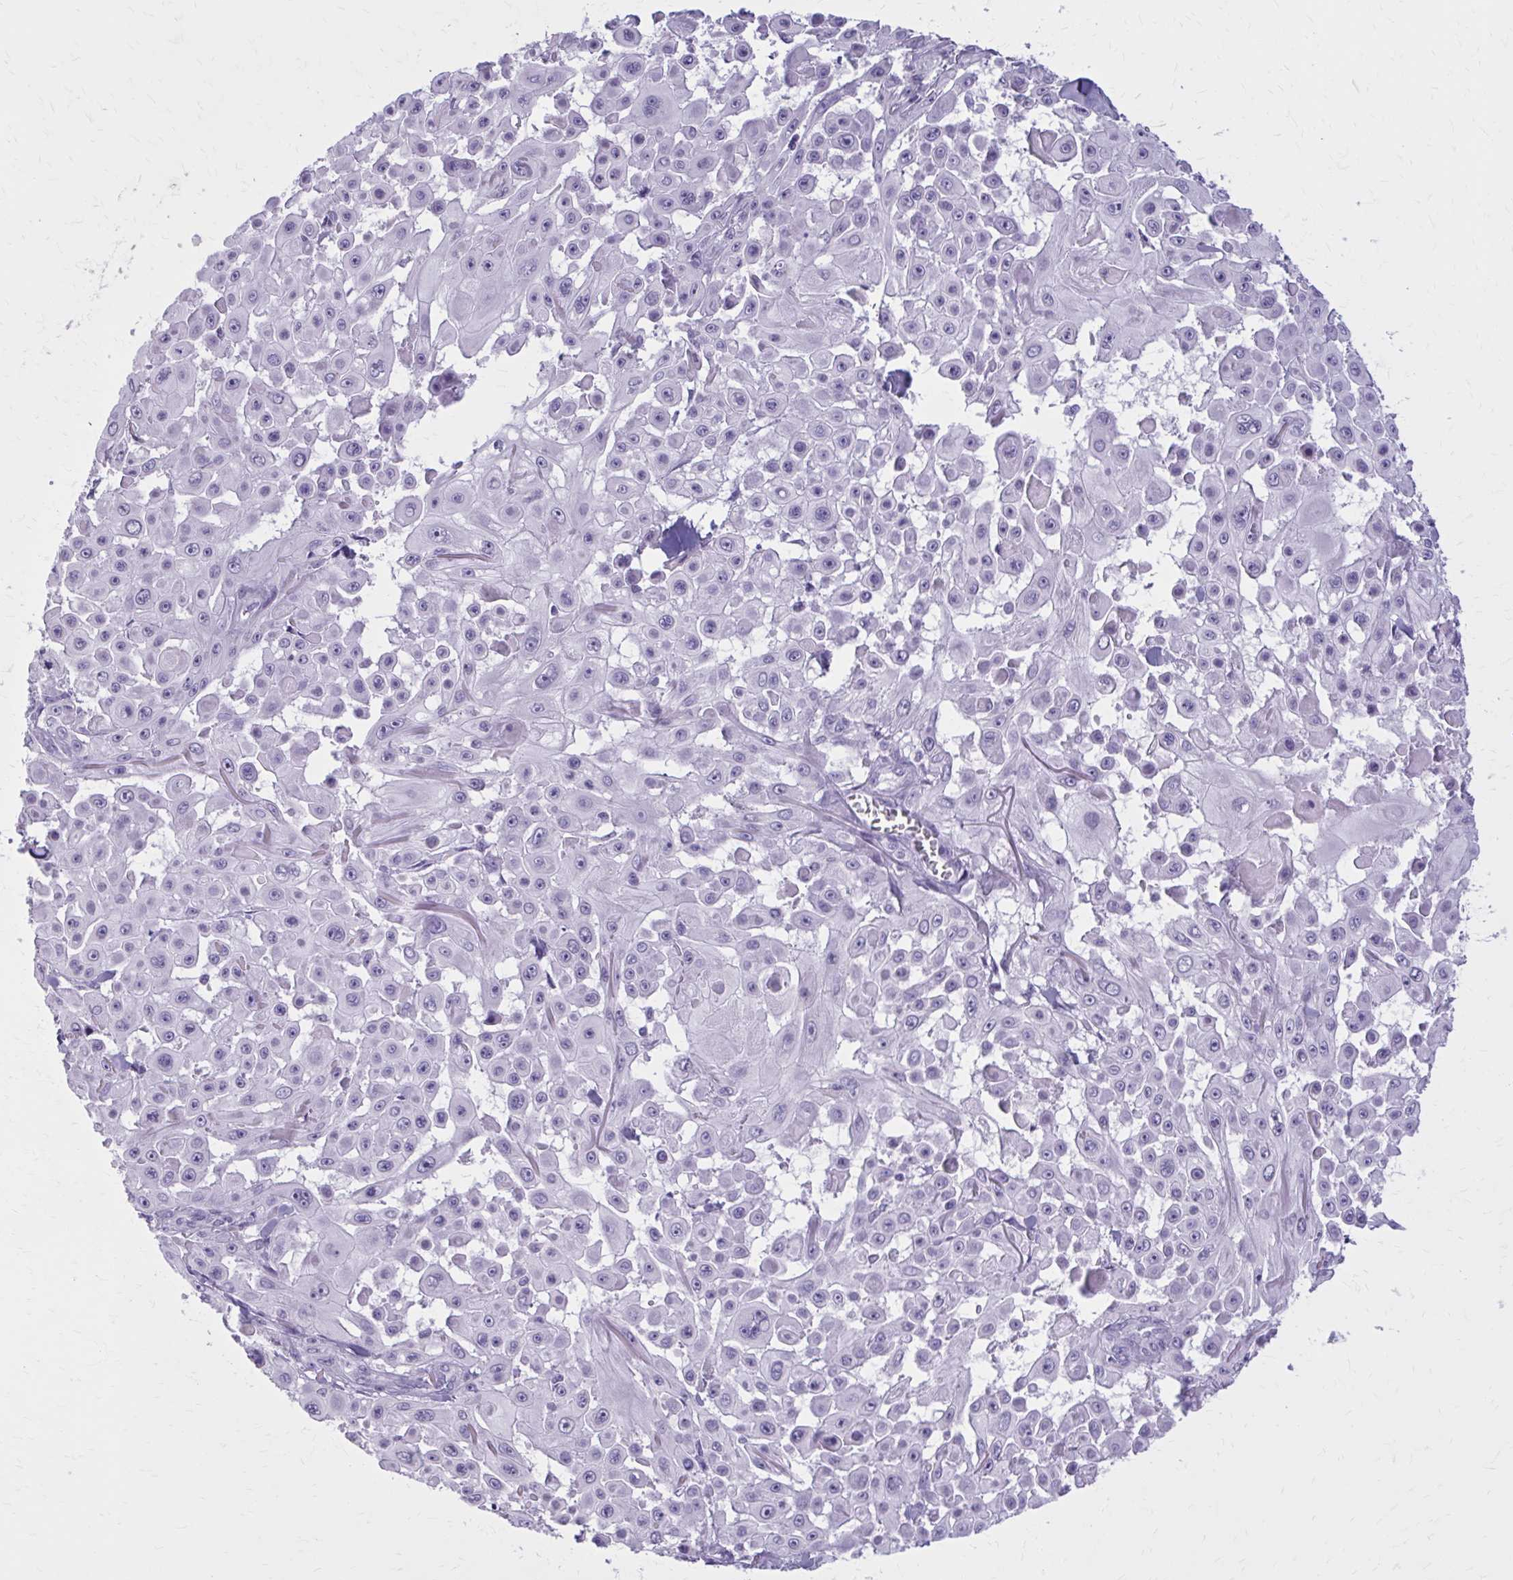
{"staining": {"intensity": "negative", "quantity": "none", "location": "none"}, "tissue": "skin cancer", "cell_type": "Tumor cells", "image_type": "cancer", "snomed": [{"axis": "morphology", "description": "Squamous cell carcinoma, NOS"}, {"axis": "topography", "description": "Skin"}], "caption": "Tumor cells show no significant protein expression in skin cancer (squamous cell carcinoma).", "gene": "OR4B1", "patient": {"sex": "male", "age": 91}}